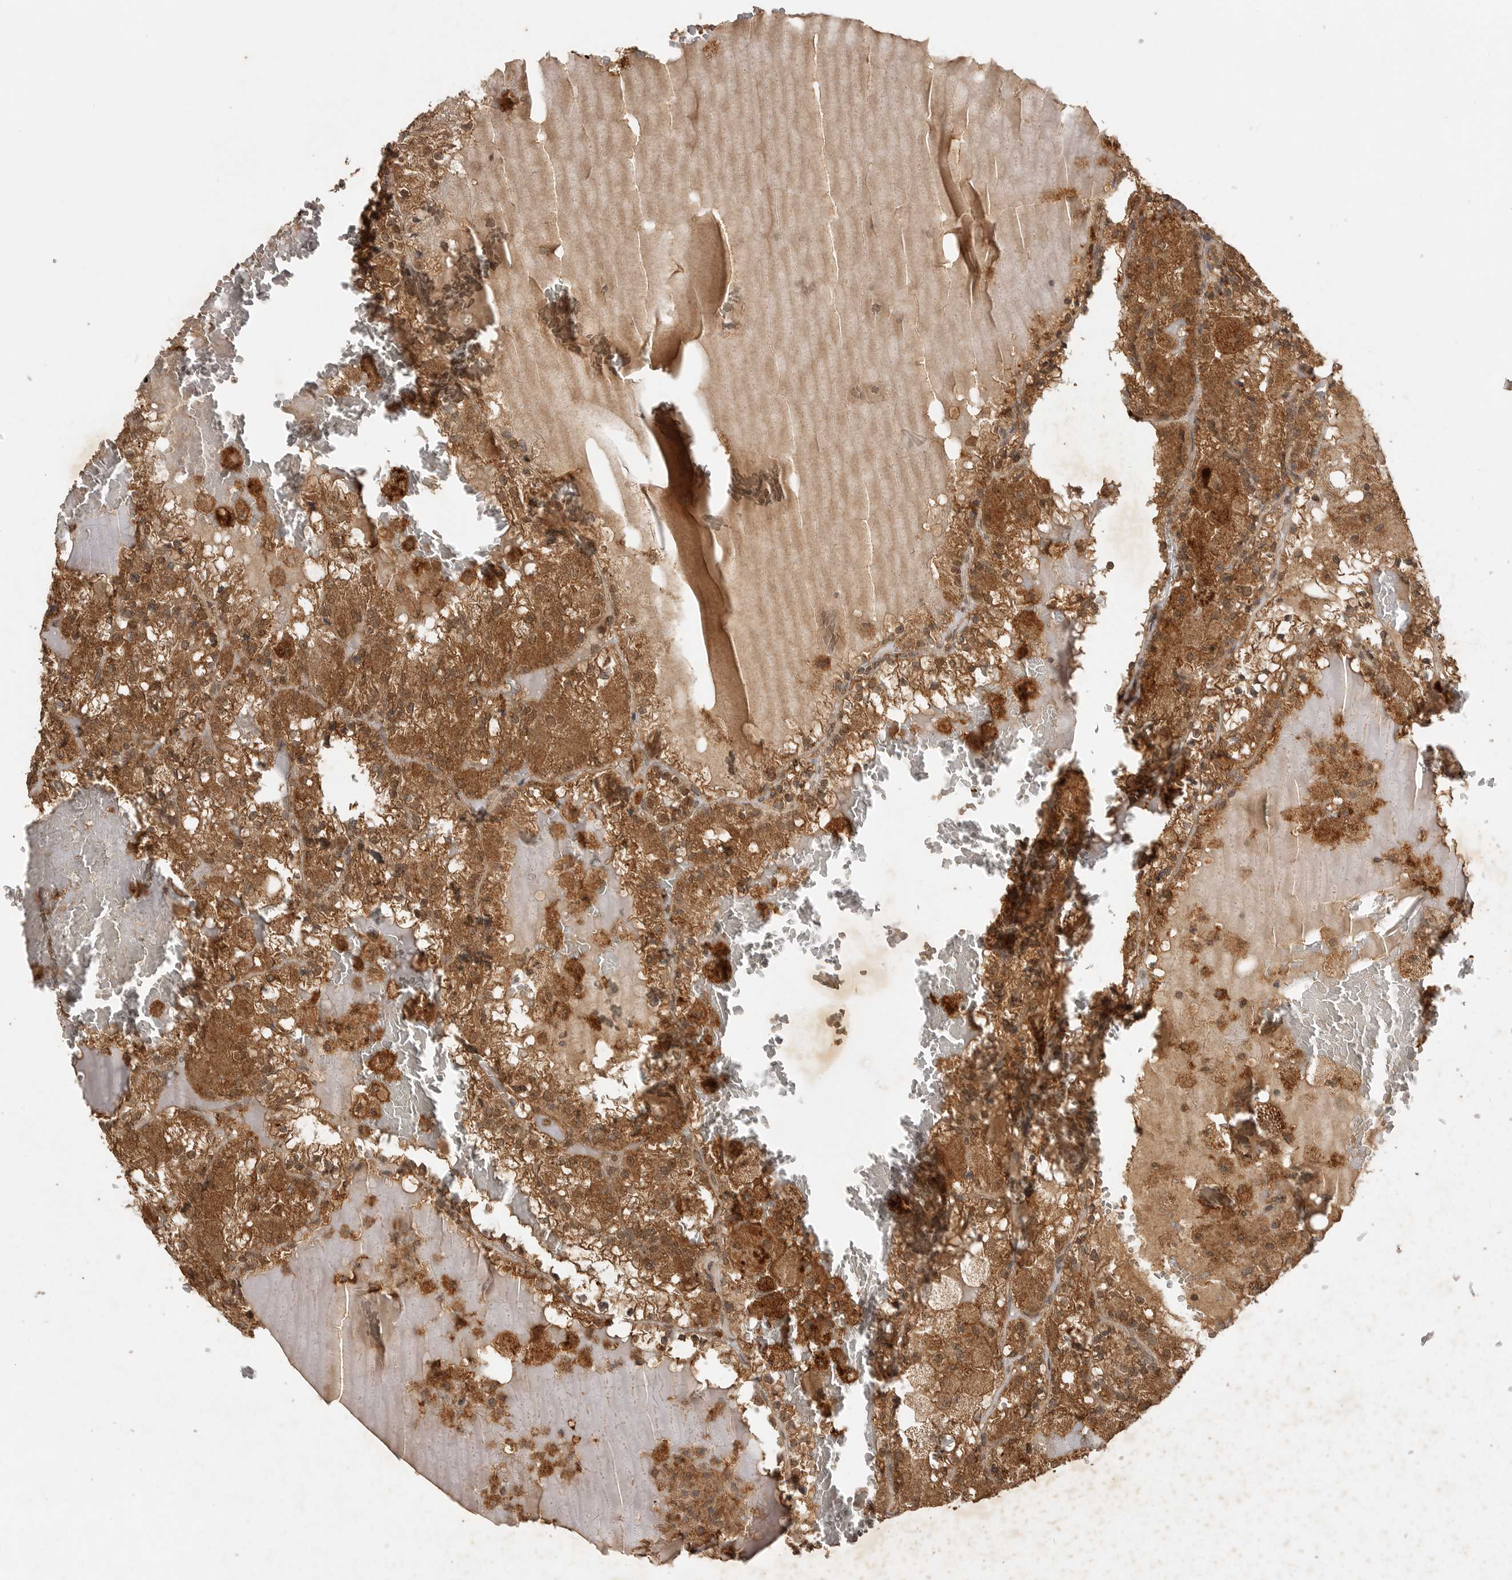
{"staining": {"intensity": "moderate", "quantity": ">75%", "location": "cytoplasmic/membranous,nuclear"}, "tissue": "renal cancer", "cell_type": "Tumor cells", "image_type": "cancer", "snomed": [{"axis": "morphology", "description": "Adenocarcinoma, NOS"}, {"axis": "topography", "description": "Kidney"}], "caption": "Renal cancer (adenocarcinoma) stained with immunohistochemistry (IHC) exhibits moderate cytoplasmic/membranous and nuclear expression in about >75% of tumor cells.", "gene": "ICOSLG", "patient": {"sex": "female", "age": 56}}